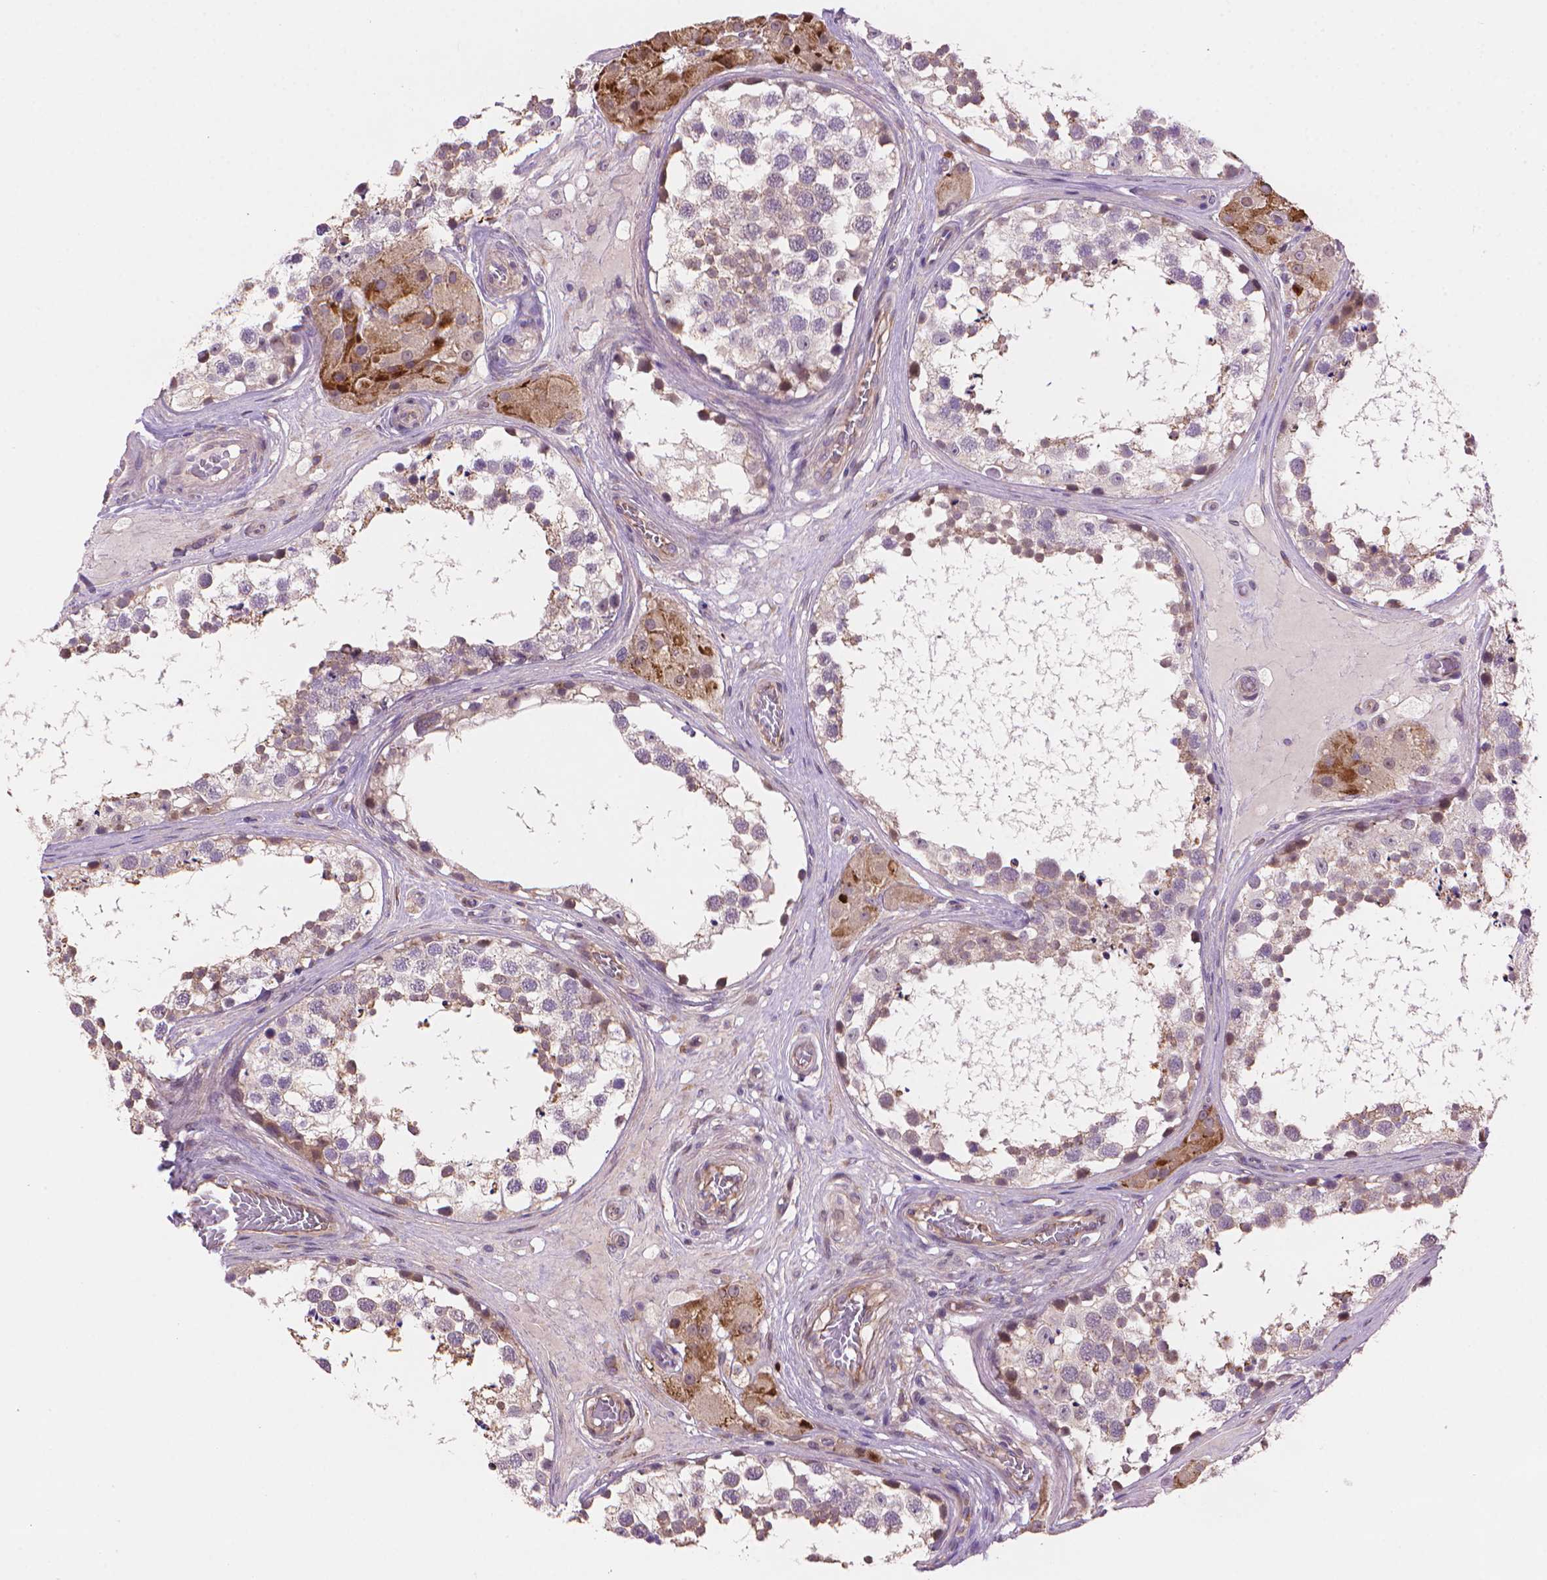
{"staining": {"intensity": "weak", "quantity": "<25%", "location": "cytoplasmic/membranous"}, "tissue": "testis", "cell_type": "Cells in seminiferous ducts", "image_type": "normal", "snomed": [{"axis": "morphology", "description": "Normal tissue, NOS"}, {"axis": "morphology", "description": "Seminoma, NOS"}, {"axis": "topography", "description": "Testis"}], "caption": "IHC micrograph of unremarkable testis: human testis stained with DAB shows no significant protein expression in cells in seminiferous ducts. (Immunohistochemistry, brightfield microscopy, high magnification).", "gene": "AMMECR1L", "patient": {"sex": "male", "age": 65}}